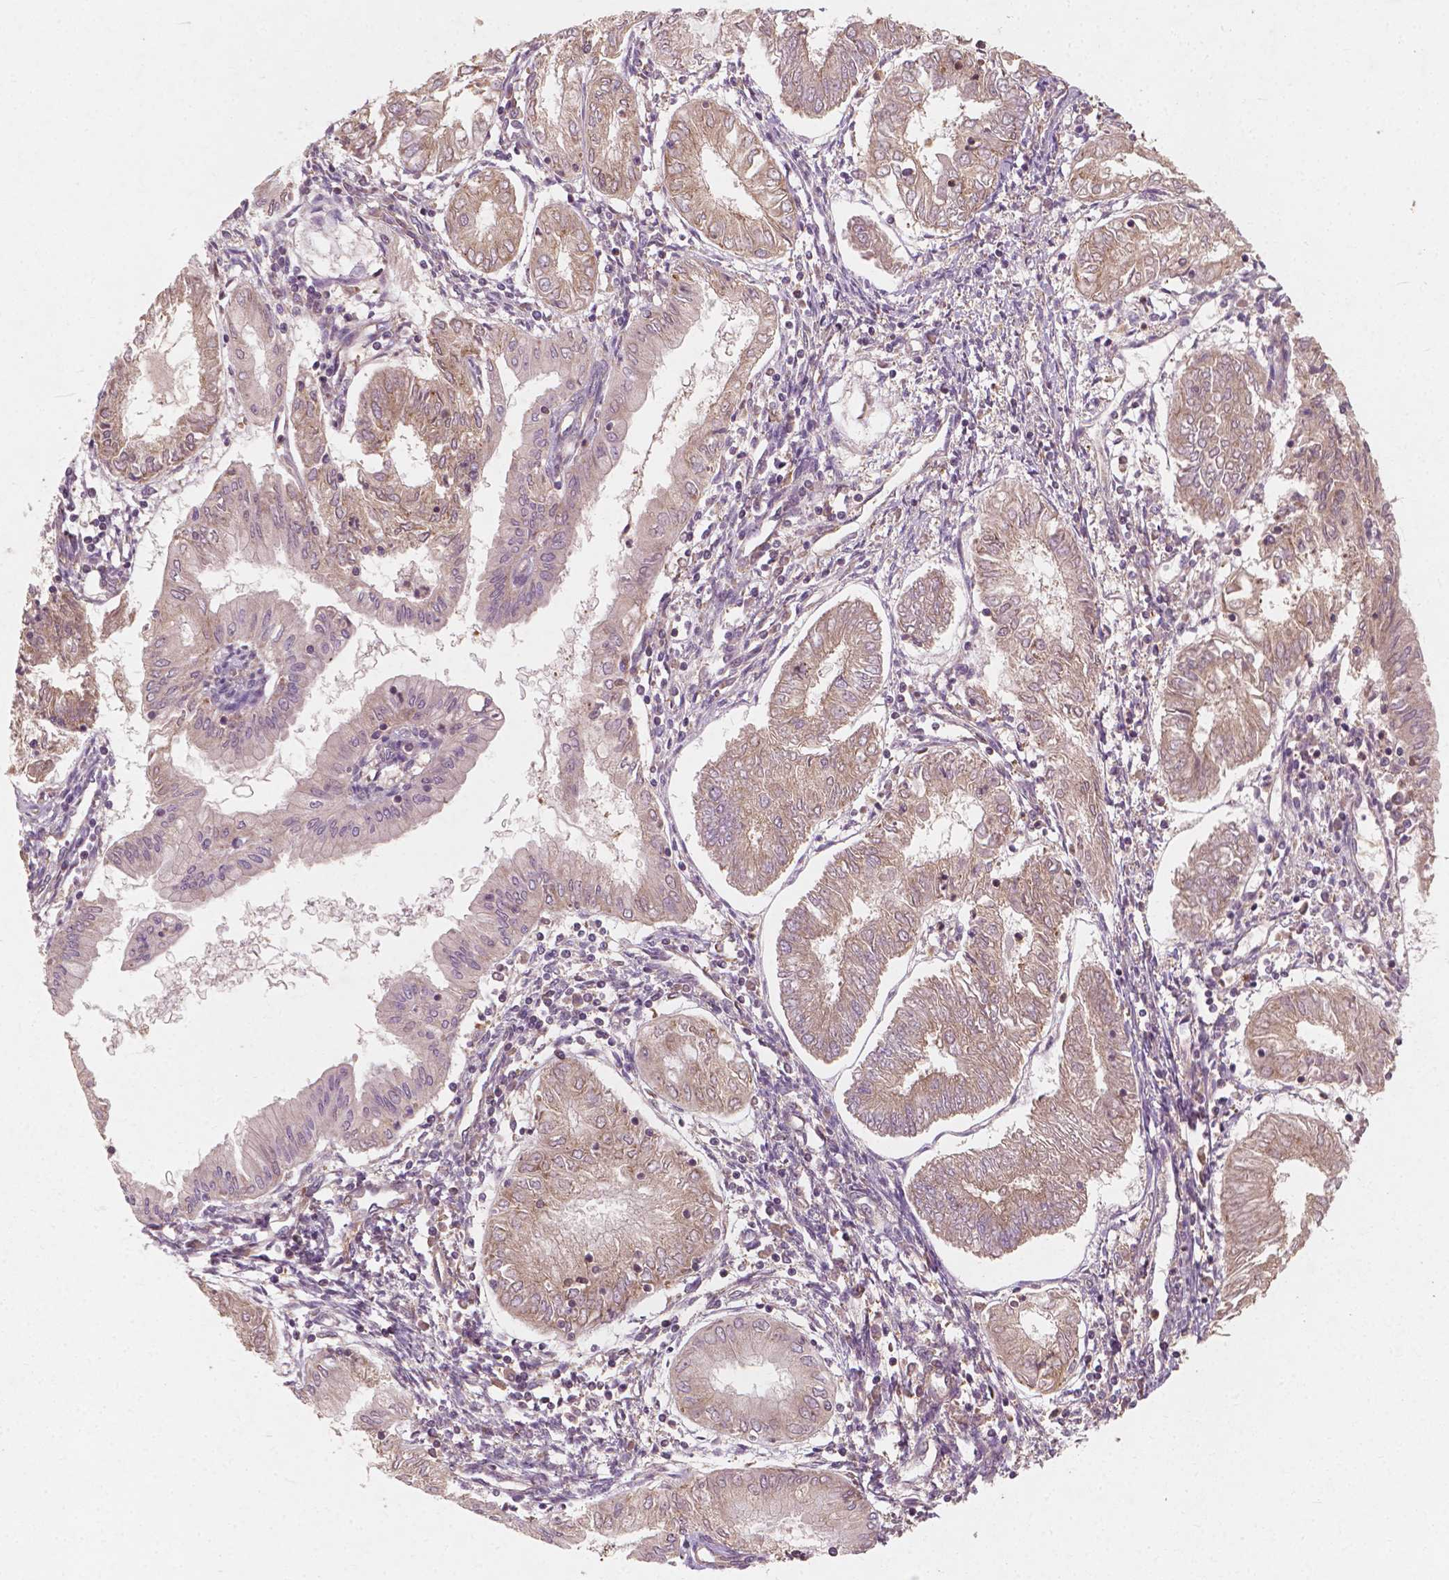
{"staining": {"intensity": "weak", "quantity": "25%-75%", "location": "cytoplasmic/membranous"}, "tissue": "endometrial cancer", "cell_type": "Tumor cells", "image_type": "cancer", "snomed": [{"axis": "morphology", "description": "Adenocarcinoma, NOS"}, {"axis": "topography", "description": "Endometrium"}], "caption": "A high-resolution micrograph shows IHC staining of adenocarcinoma (endometrial), which demonstrates weak cytoplasmic/membranous positivity in about 25%-75% of tumor cells.", "gene": "CYFIP2", "patient": {"sex": "female", "age": 68}}